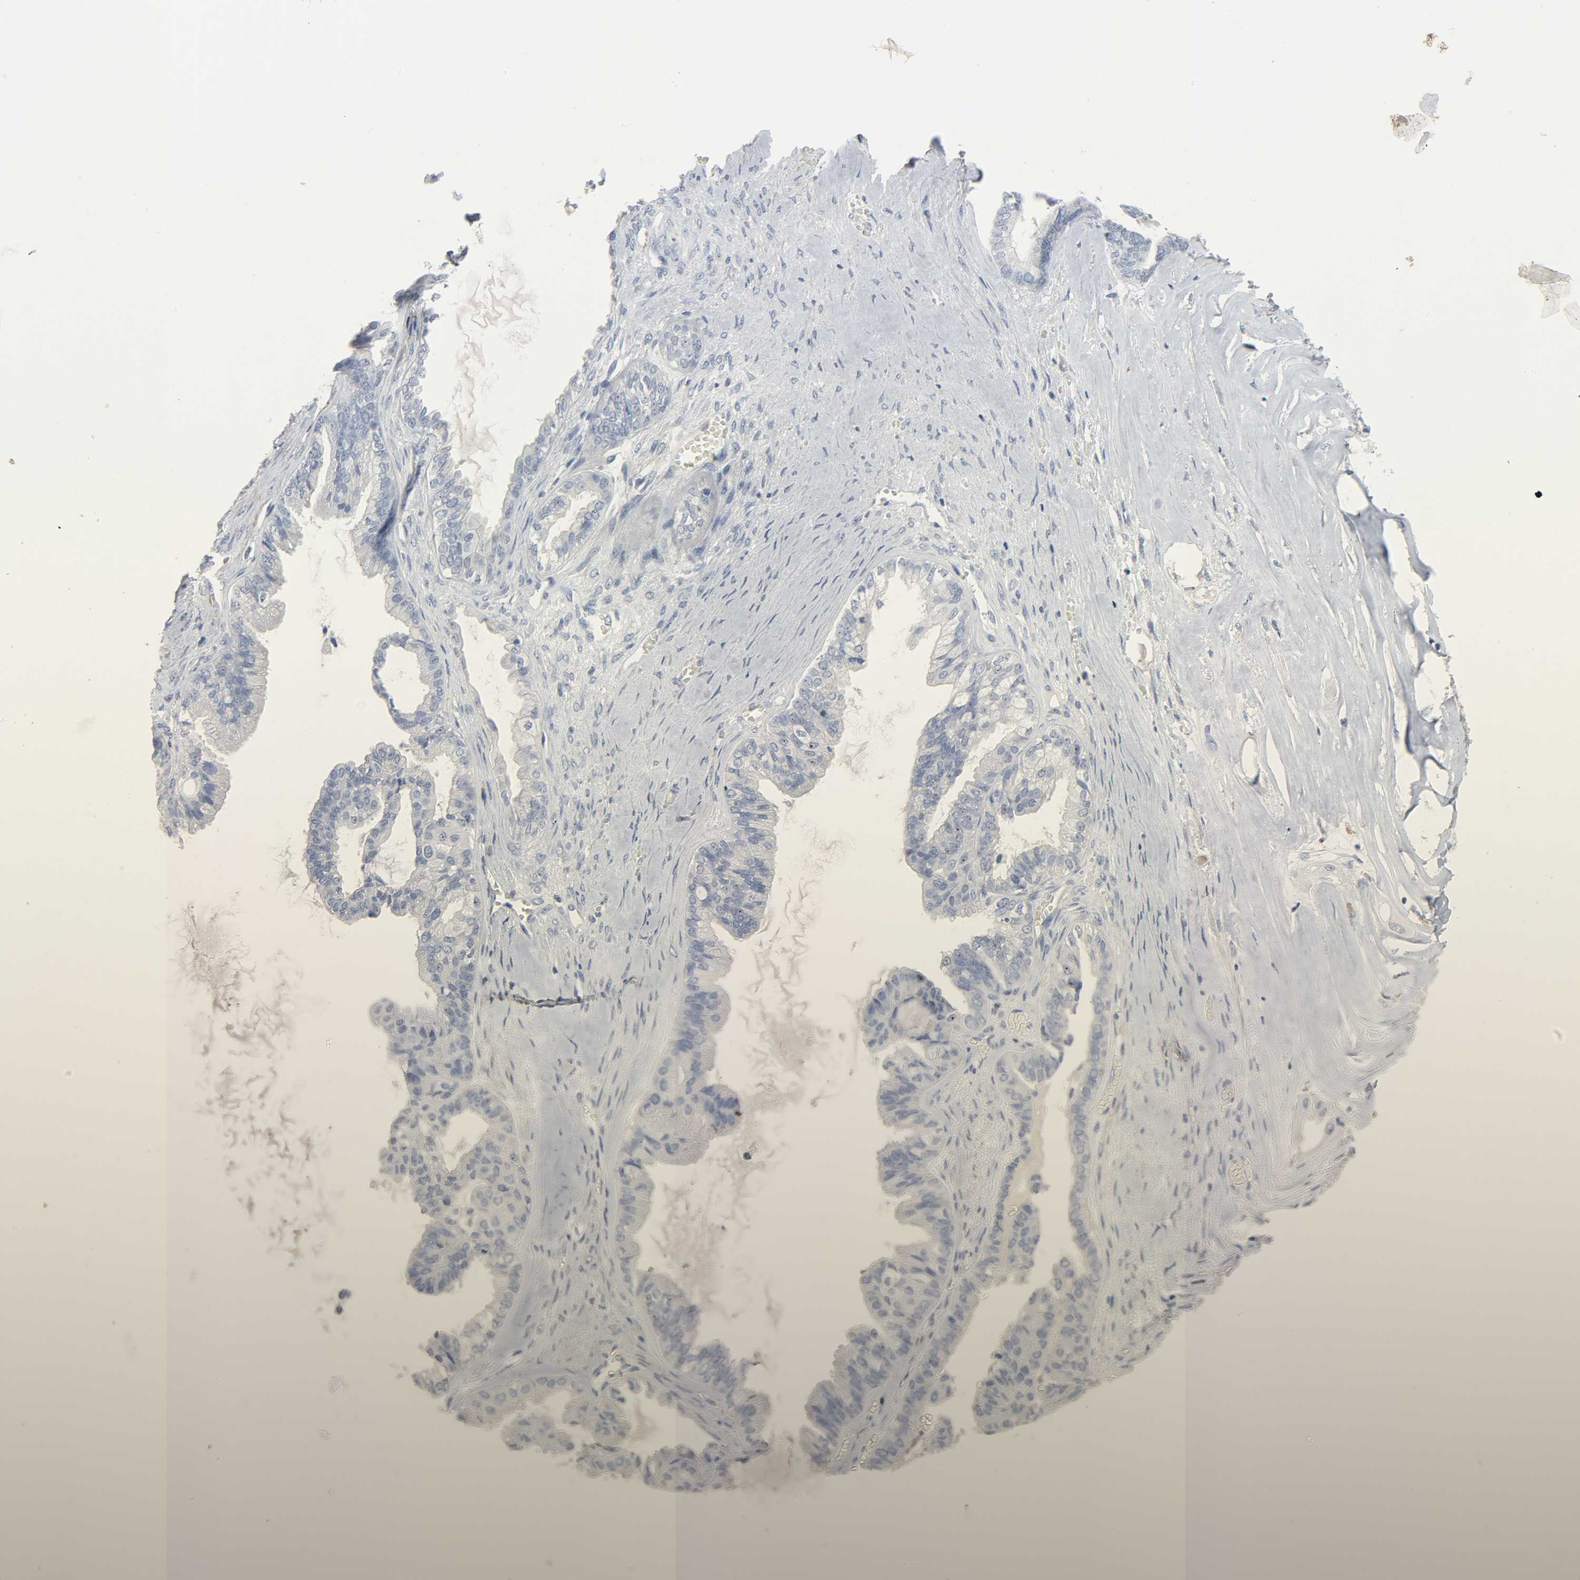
{"staining": {"intensity": "negative", "quantity": "none", "location": "none"}, "tissue": "ovarian cancer", "cell_type": "Tumor cells", "image_type": "cancer", "snomed": [{"axis": "morphology", "description": "Carcinoma, NOS"}, {"axis": "morphology", "description": "Carcinoma, endometroid"}, {"axis": "topography", "description": "Ovary"}], "caption": "This histopathology image is of ovarian carcinoma stained with immunohistochemistry (IHC) to label a protein in brown with the nuclei are counter-stained blue. There is no positivity in tumor cells.", "gene": "FBLN5", "patient": {"sex": "female", "age": 50}}